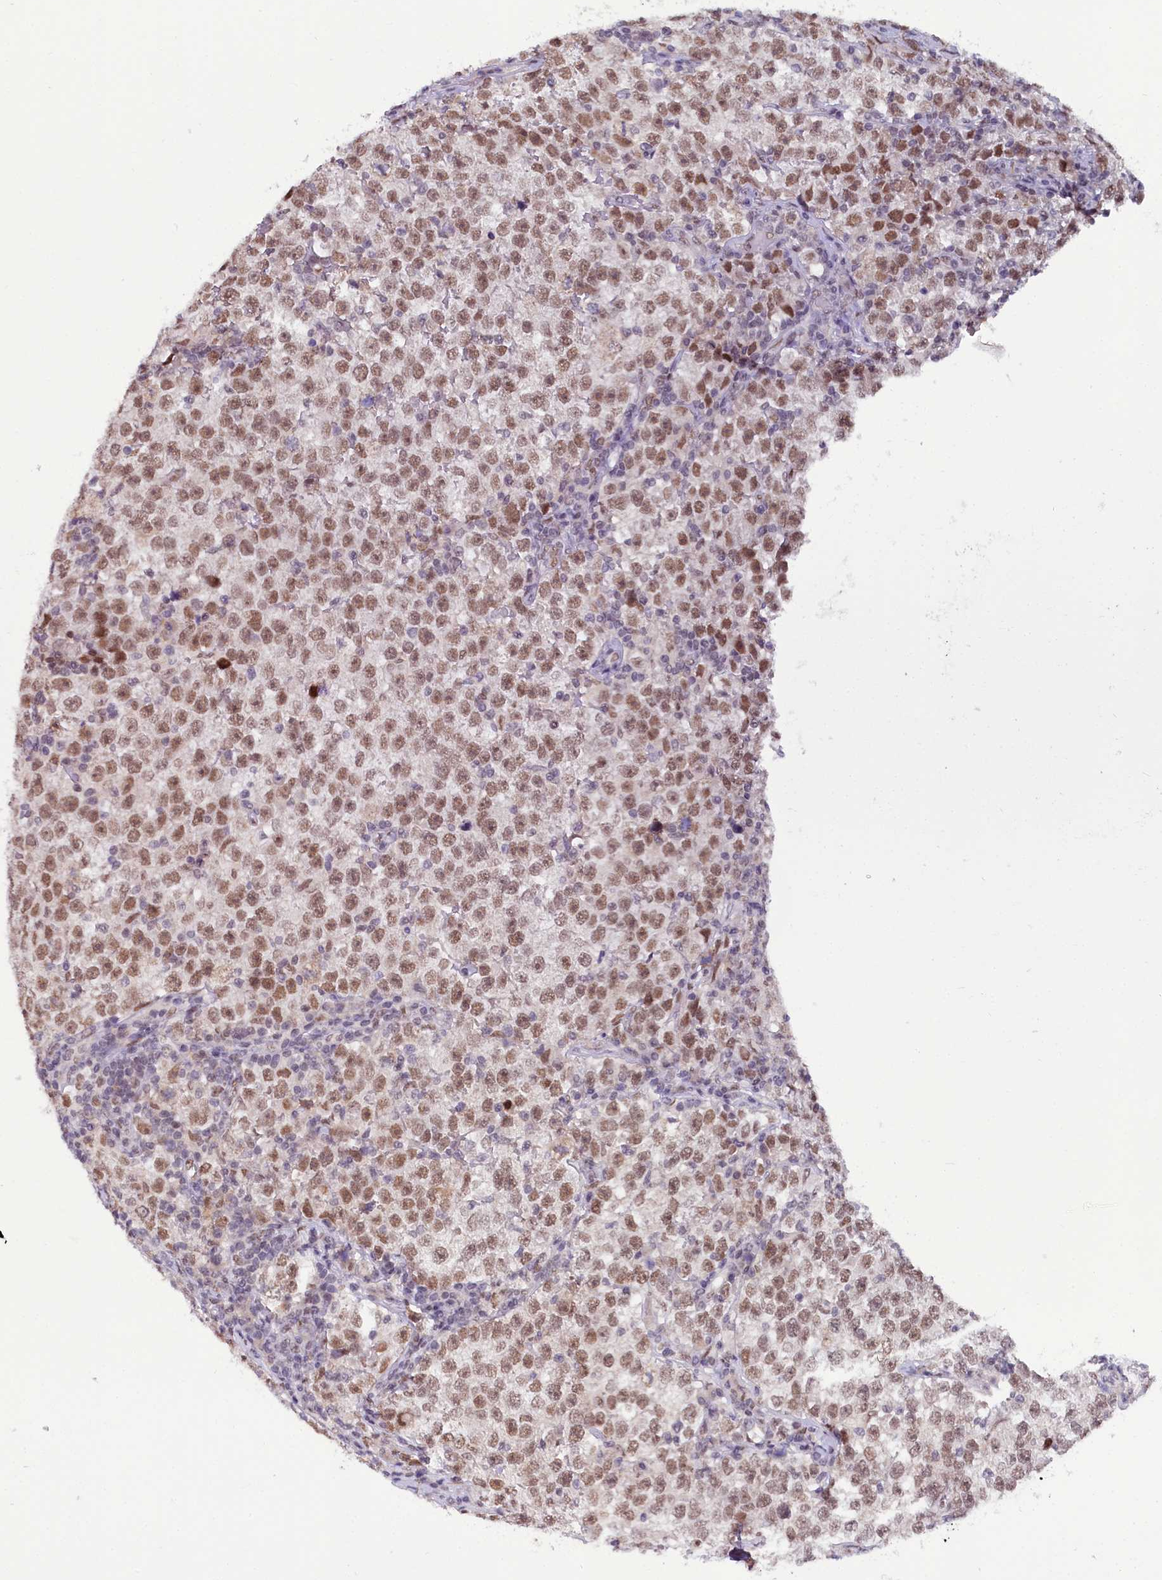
{"staining": {"intensity": "moderate", "quantity": ">75%", "location": "nuclear"}, "tissue": "testis cancer", "cell_type": "Tumor cells", "image_type": "cancer", "snomed": [{"axis": "morphology", "description": "Normal tissue, NOS"}, {"axis": "morphology", "description": "Seminoma, NOS"}, {"axis": "topography", "description": "Testis"}], "caption": "DAB (3,3'-diaminobenzidine) immunohistochemical staining of human seminoma (testis) displays moderate nuclear protein staining in about >75% of tumor cells. (IHC, brightfield microscopy, high magnification).", "gene": "SCAF11", "patient": {"sex": "male", "age": 43}}